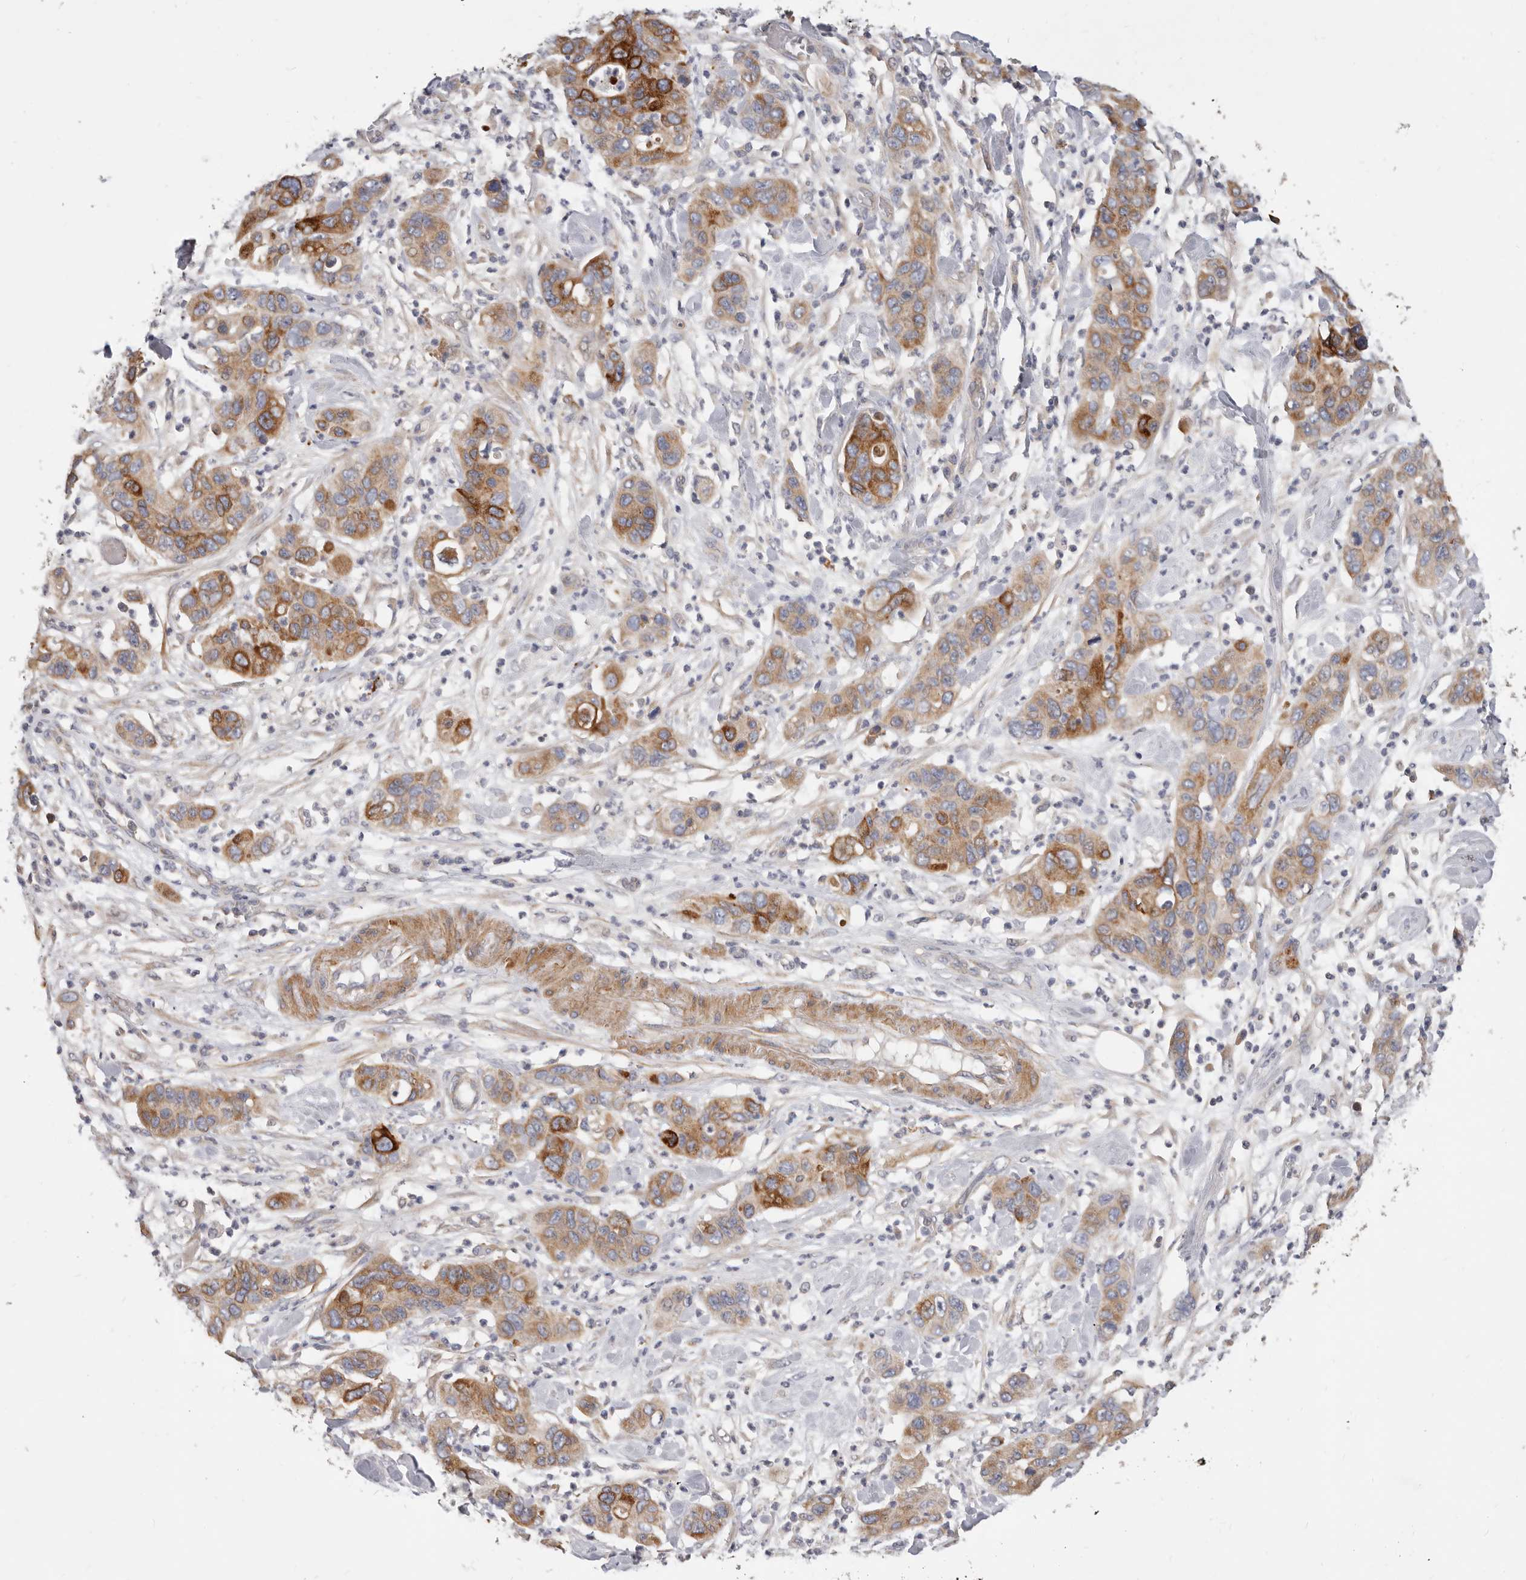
{"staining": {"intensity": "strong", "quantity": "25%-75%", "location": "cytoplasmic/membranous"}, "tissue": "pancreatic cancer", "cell_type": "Tumor cells", "image_type": "cancer", "snomed": [{"axis": "morphology", "description": "Adenocarcinoma, NOS"}, {"axis": "topography", "description": "Pancreas"}], "caption": "Tumor cells show strong cytoplasmic/membranous staining in approximately 25%-75% of cells in adenocarcinoma (pancreatic). Using DAB (3,3'-diaminobenzidine) (brown) and hematoxylin (blue) stains, captured at high magnification using brightfield microscopy.", "gene": "TFB2M", "patient": {"sex": "female", "age": 71}}